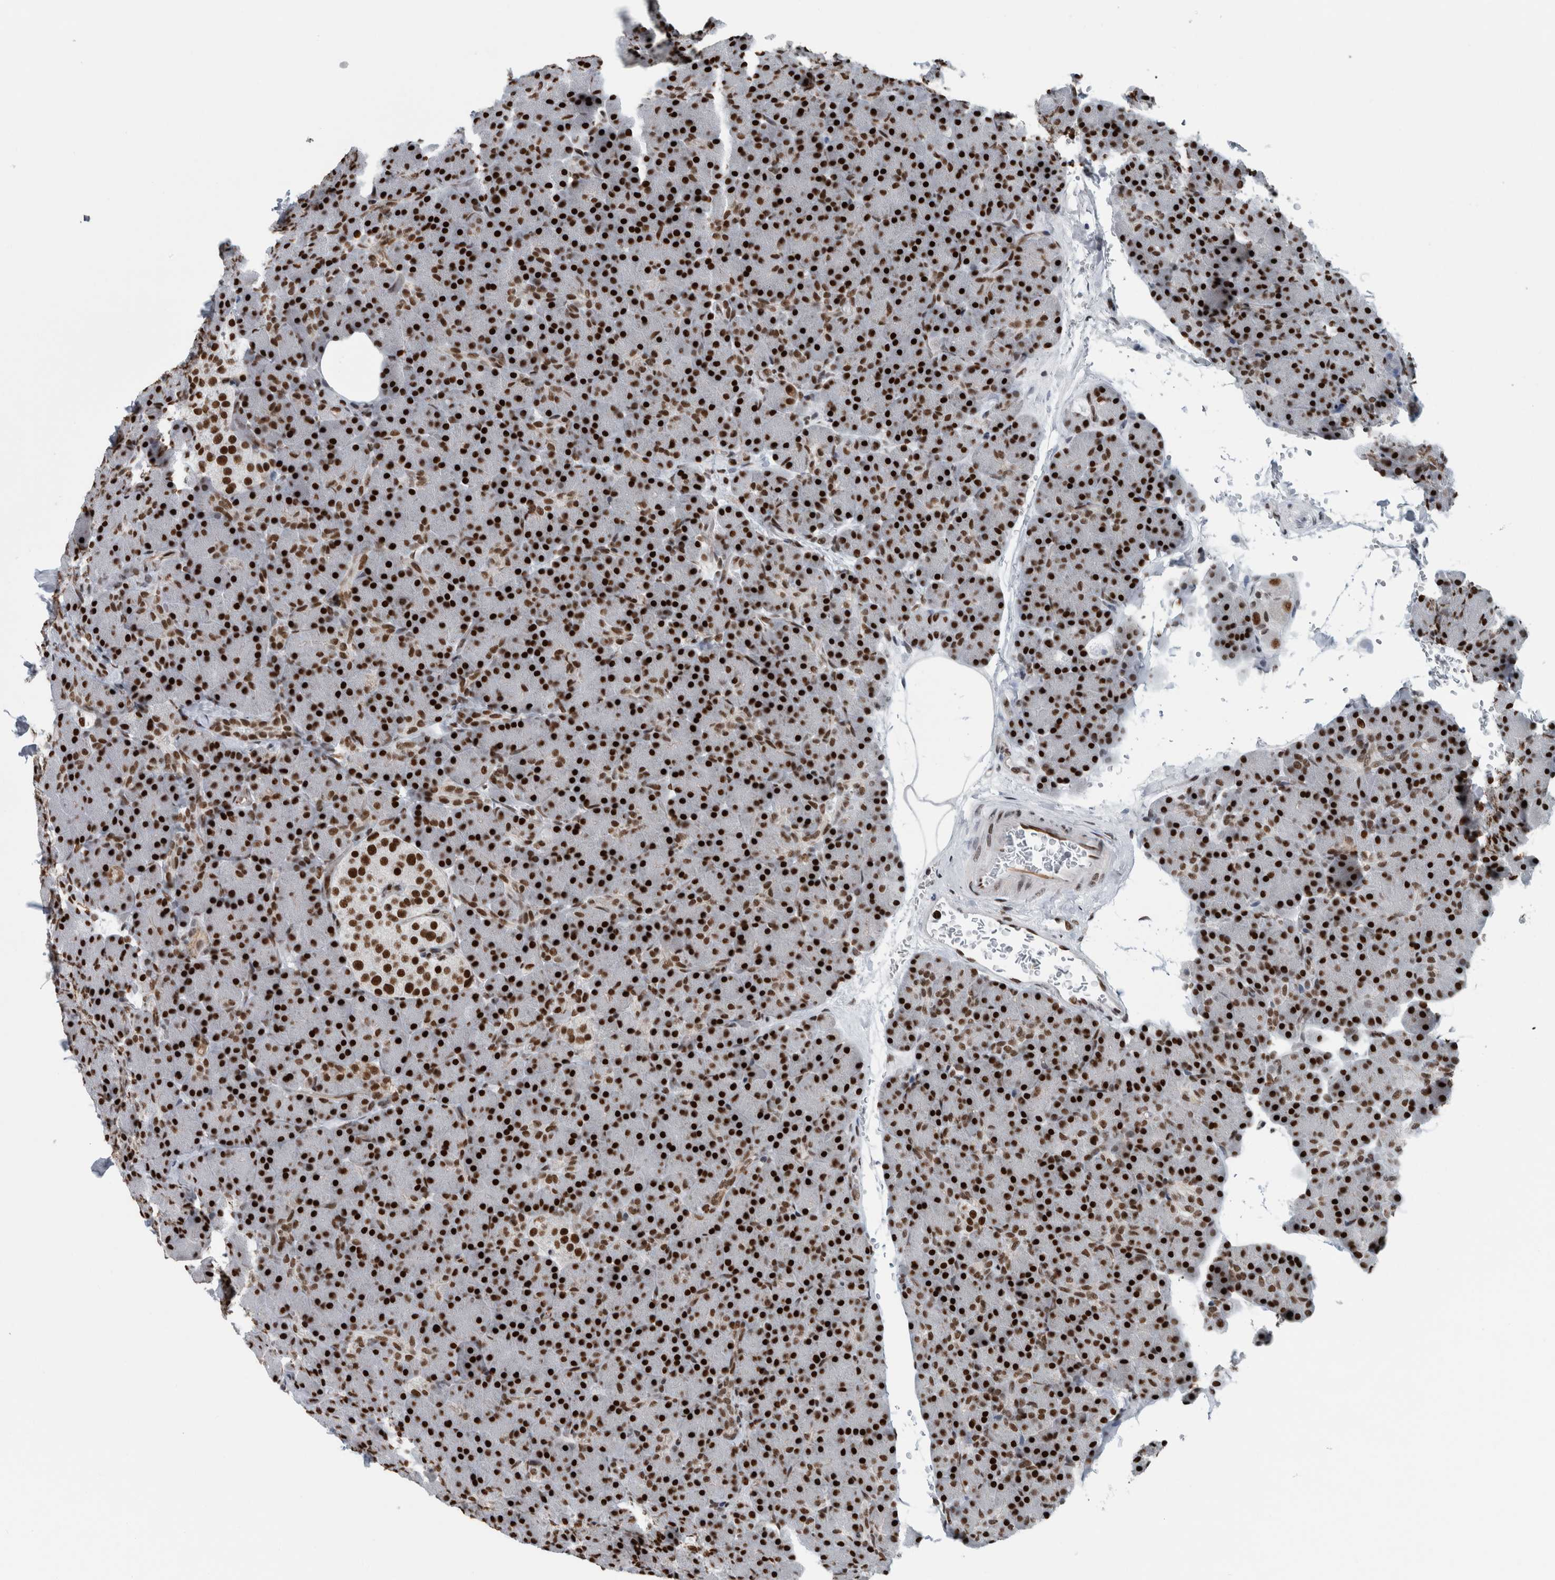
{"staining": {"intensity": "strong", "quantity": ">75%", "location": "nuclear"}, "tissue": "pancreas", "cell_type": "Exocrine glandular cells", "image_type": "normal", "snomed": [{"axis": "morphology", "description": "Normal tissue, NOS"}, {"axis": "topography", "description": "Pancreas"}], "caption": "Normal pancreas shows strong nuclear expression in about >75% of exocrine glandular cells Nuclei are stained in blue..", "gene": "DNMT3A", "patient": {"sex": "female", "age": 43}}